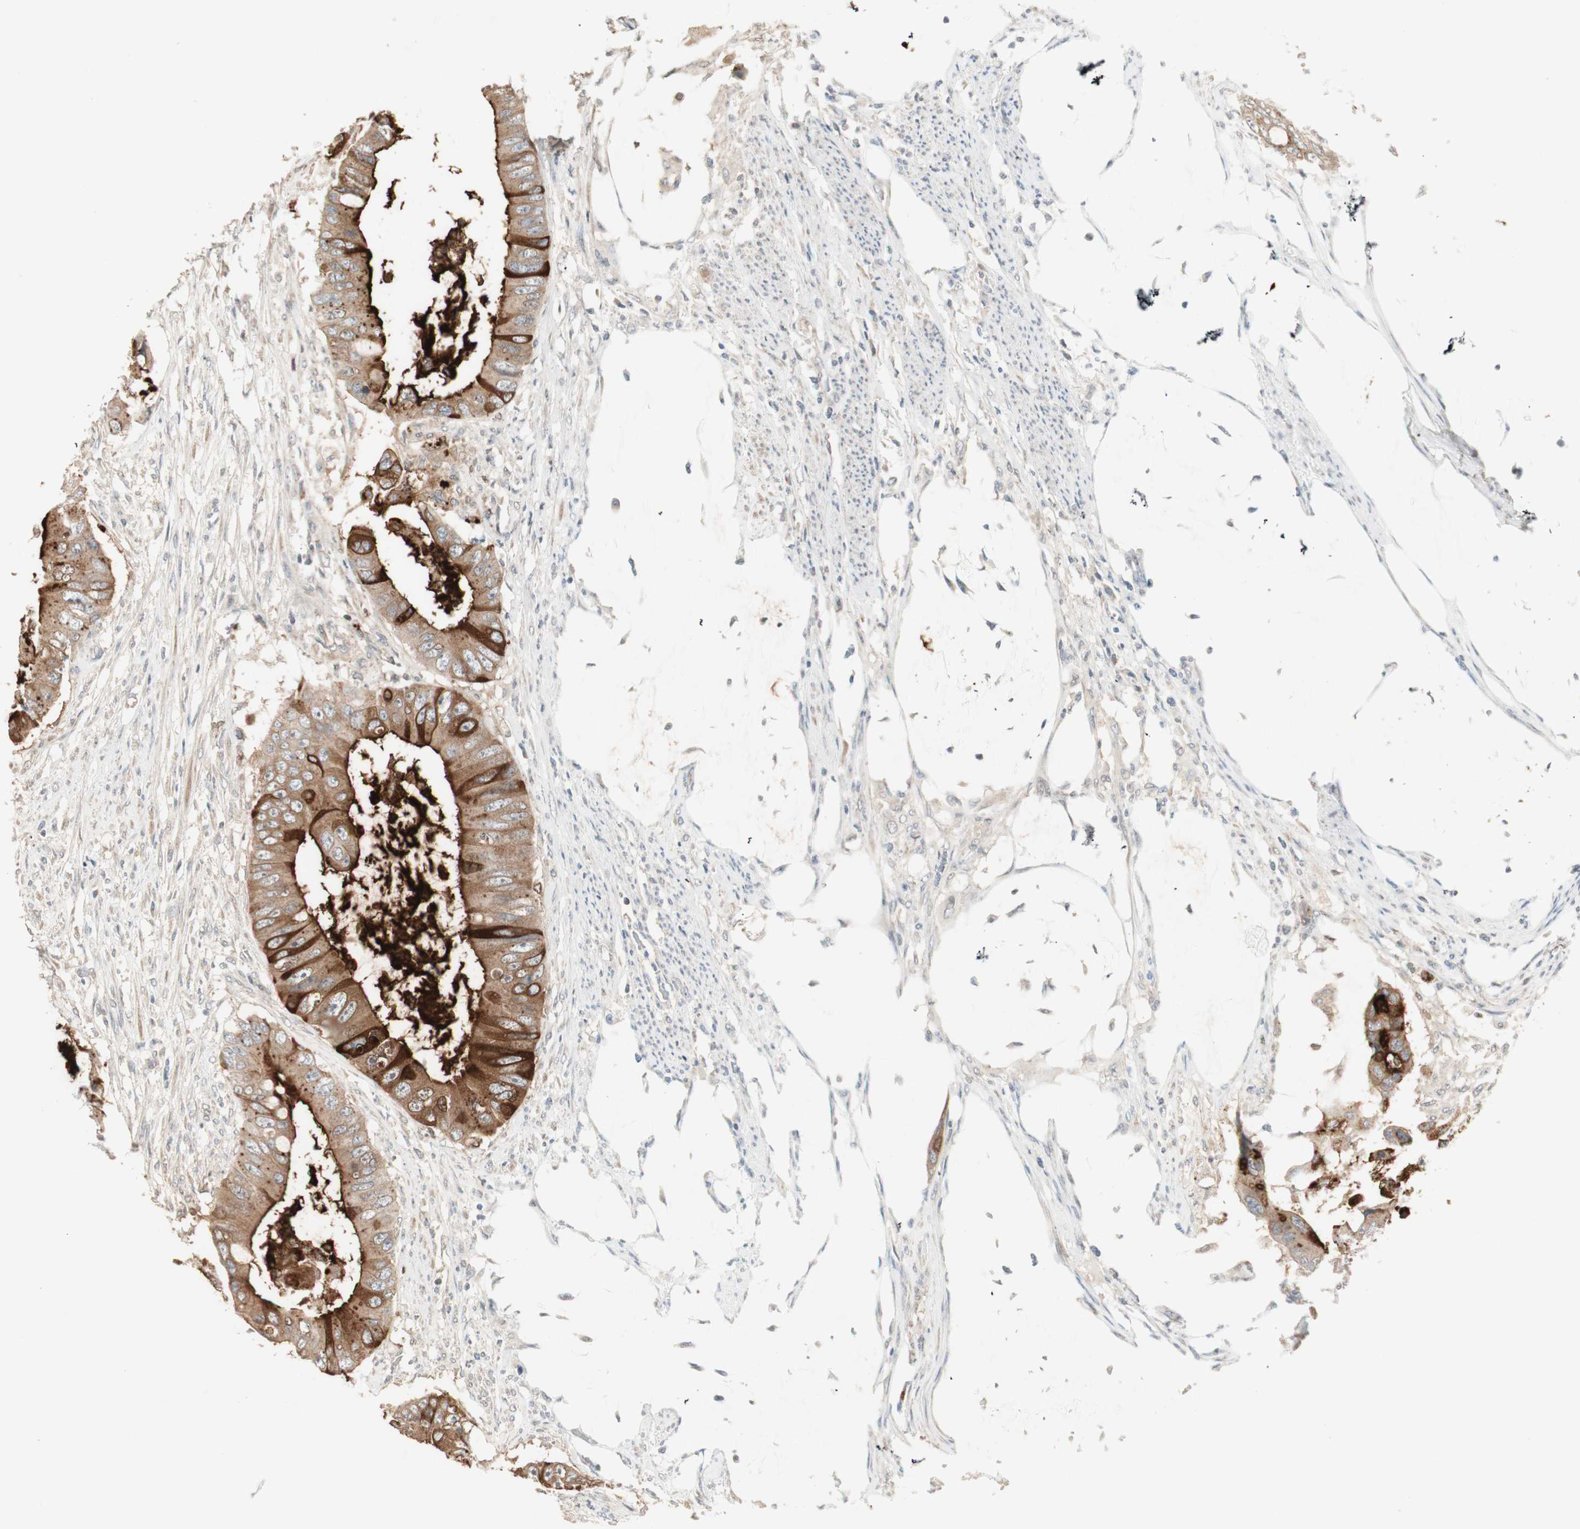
{"staining": {"intensity": "strong", "quantity": ">75%", "location": "cytoplasmic/membranous"}, "tissue": "colorectal cancer", "cell_type": "Tumor cells", "image_type": "cancer", "snomed": [{"axis": "morphology", "description": "Adenocarcinoma, NOS"}, {"axis": "topography", "description": "Rectum"}], "caption": "Protein expression analysis of human colorectal adenocarcinoma reveals strong cytoplasmic/membranous positivity in about >75% of tumor cells. Immunohistochemistry (ihc) stains the protein in brown and the nuclei are stained blue.", "gene": "TASOR", "patient": {"sex": "female", "age": 77}}